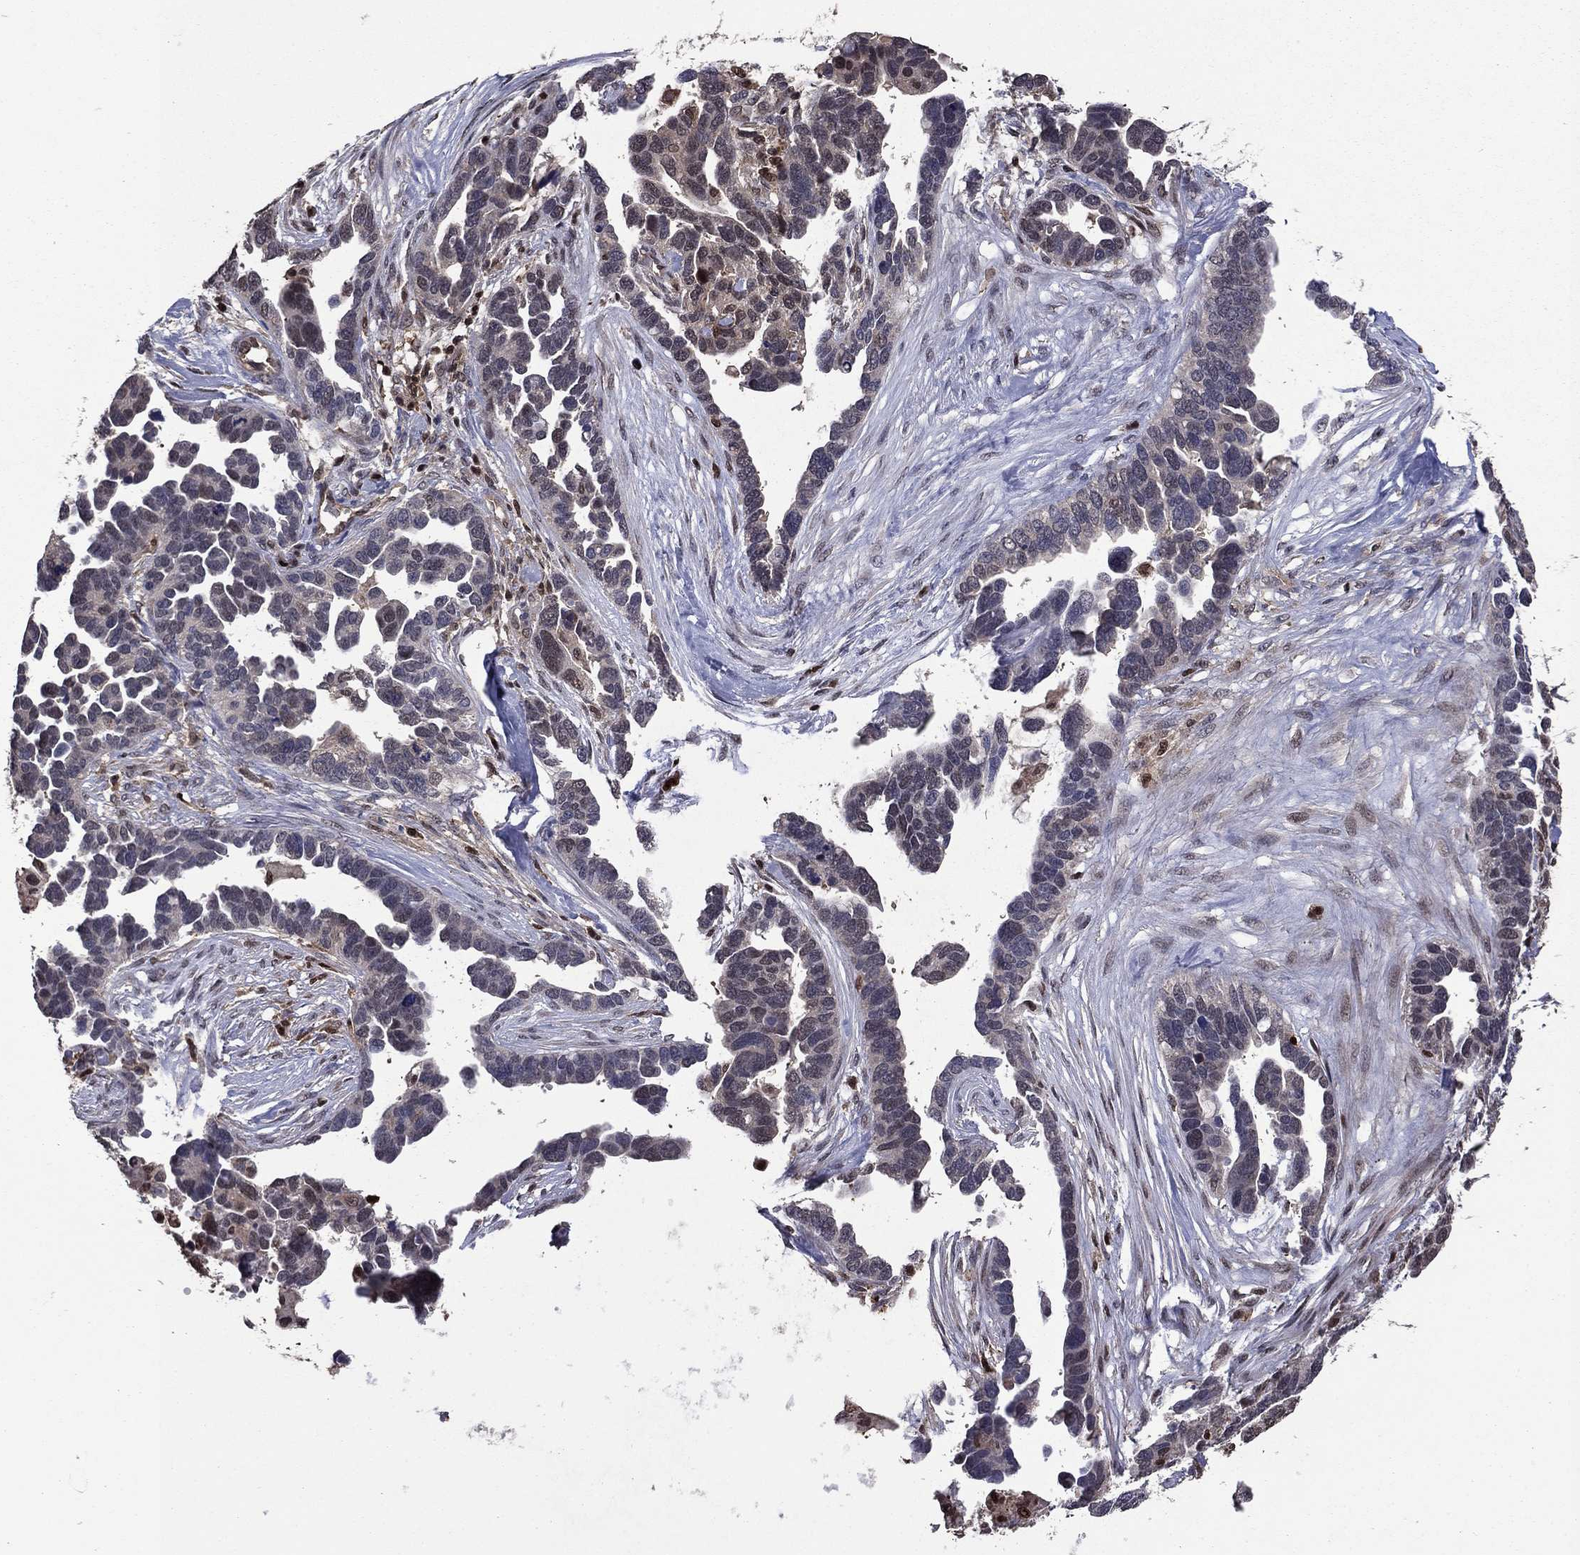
{"staining": {"intensity": "moderate", "quantity": "<25%", "location": "nuclear"}, "tissue": "ovarian cancer", "cell_type": "Tumor cells", "image_type": "cancer", "snomed": [{"axis": "morphology", "description": "Cystadenocarcinoma, serous, NOS"}, {"axis": "topography", "description": "Ovary"}], "caption": "This histopathology image shows ovarian cancer (serous cystadenocarcinoma) stained with immunohistochemistry (IHC) to label a protein in brown. The nuclear of tumor cells show moderate positivity for the protein. Nuclei are counter-stained blue.", "gene": "APPBP2", "patient": {"sex": "female", "age": 54}}